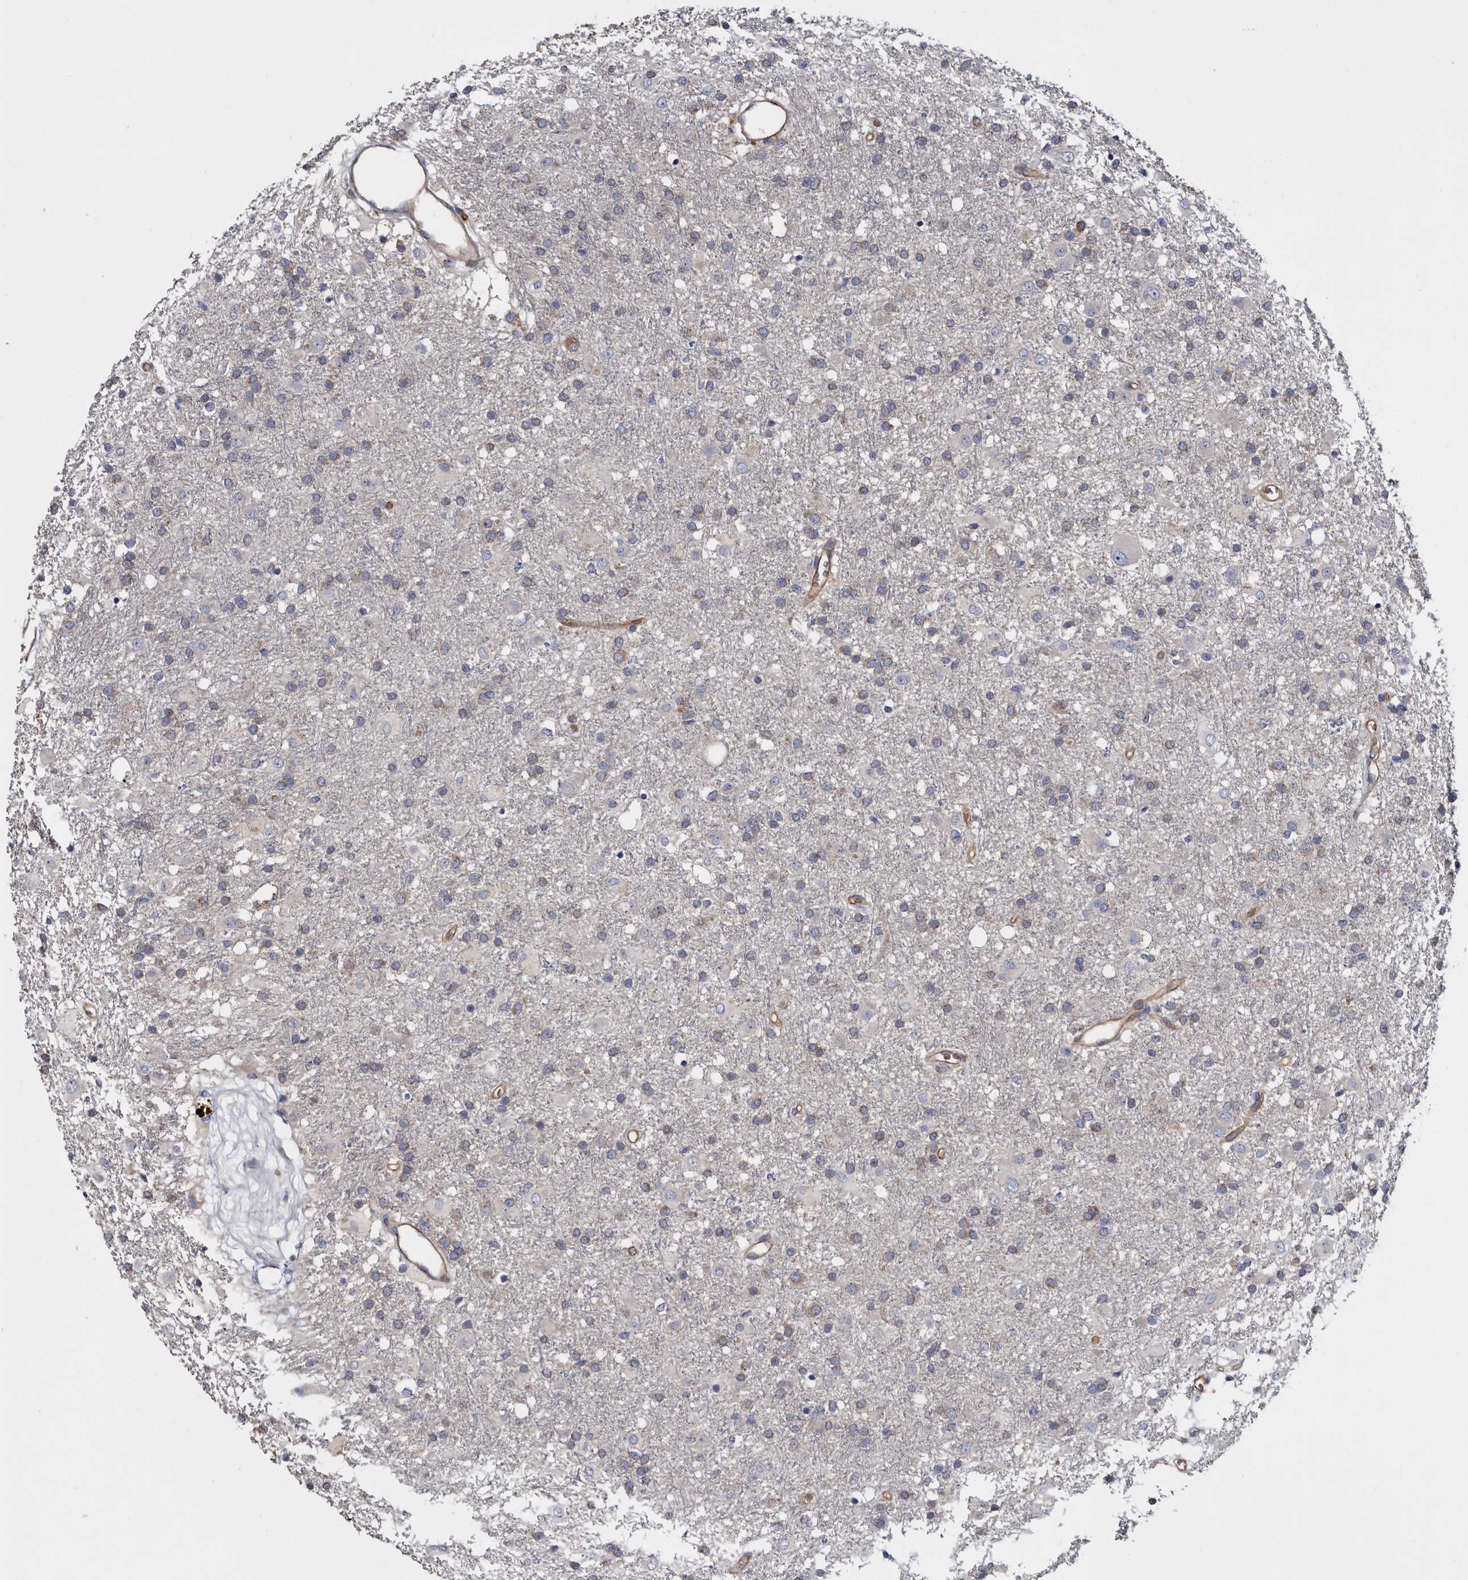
{"staining": {"intensity": "negative", "quantity": "none", "location": "none"}, "tissue": "glioma", "cell_type": "Tumor cells", "image_type": "cancer", "snomed": [{"axis": "morphology", "description": "Glioma, malignant, Low grade"}, {"axis": "topography", "description": "Brain"}], "caption": "This is a histopathology image of immunohistochemistry staining of glioma, which shows no positivity in tumor cells.", "gene": "TSPAN17", "patient": {"sex": "male", "age": 65}}